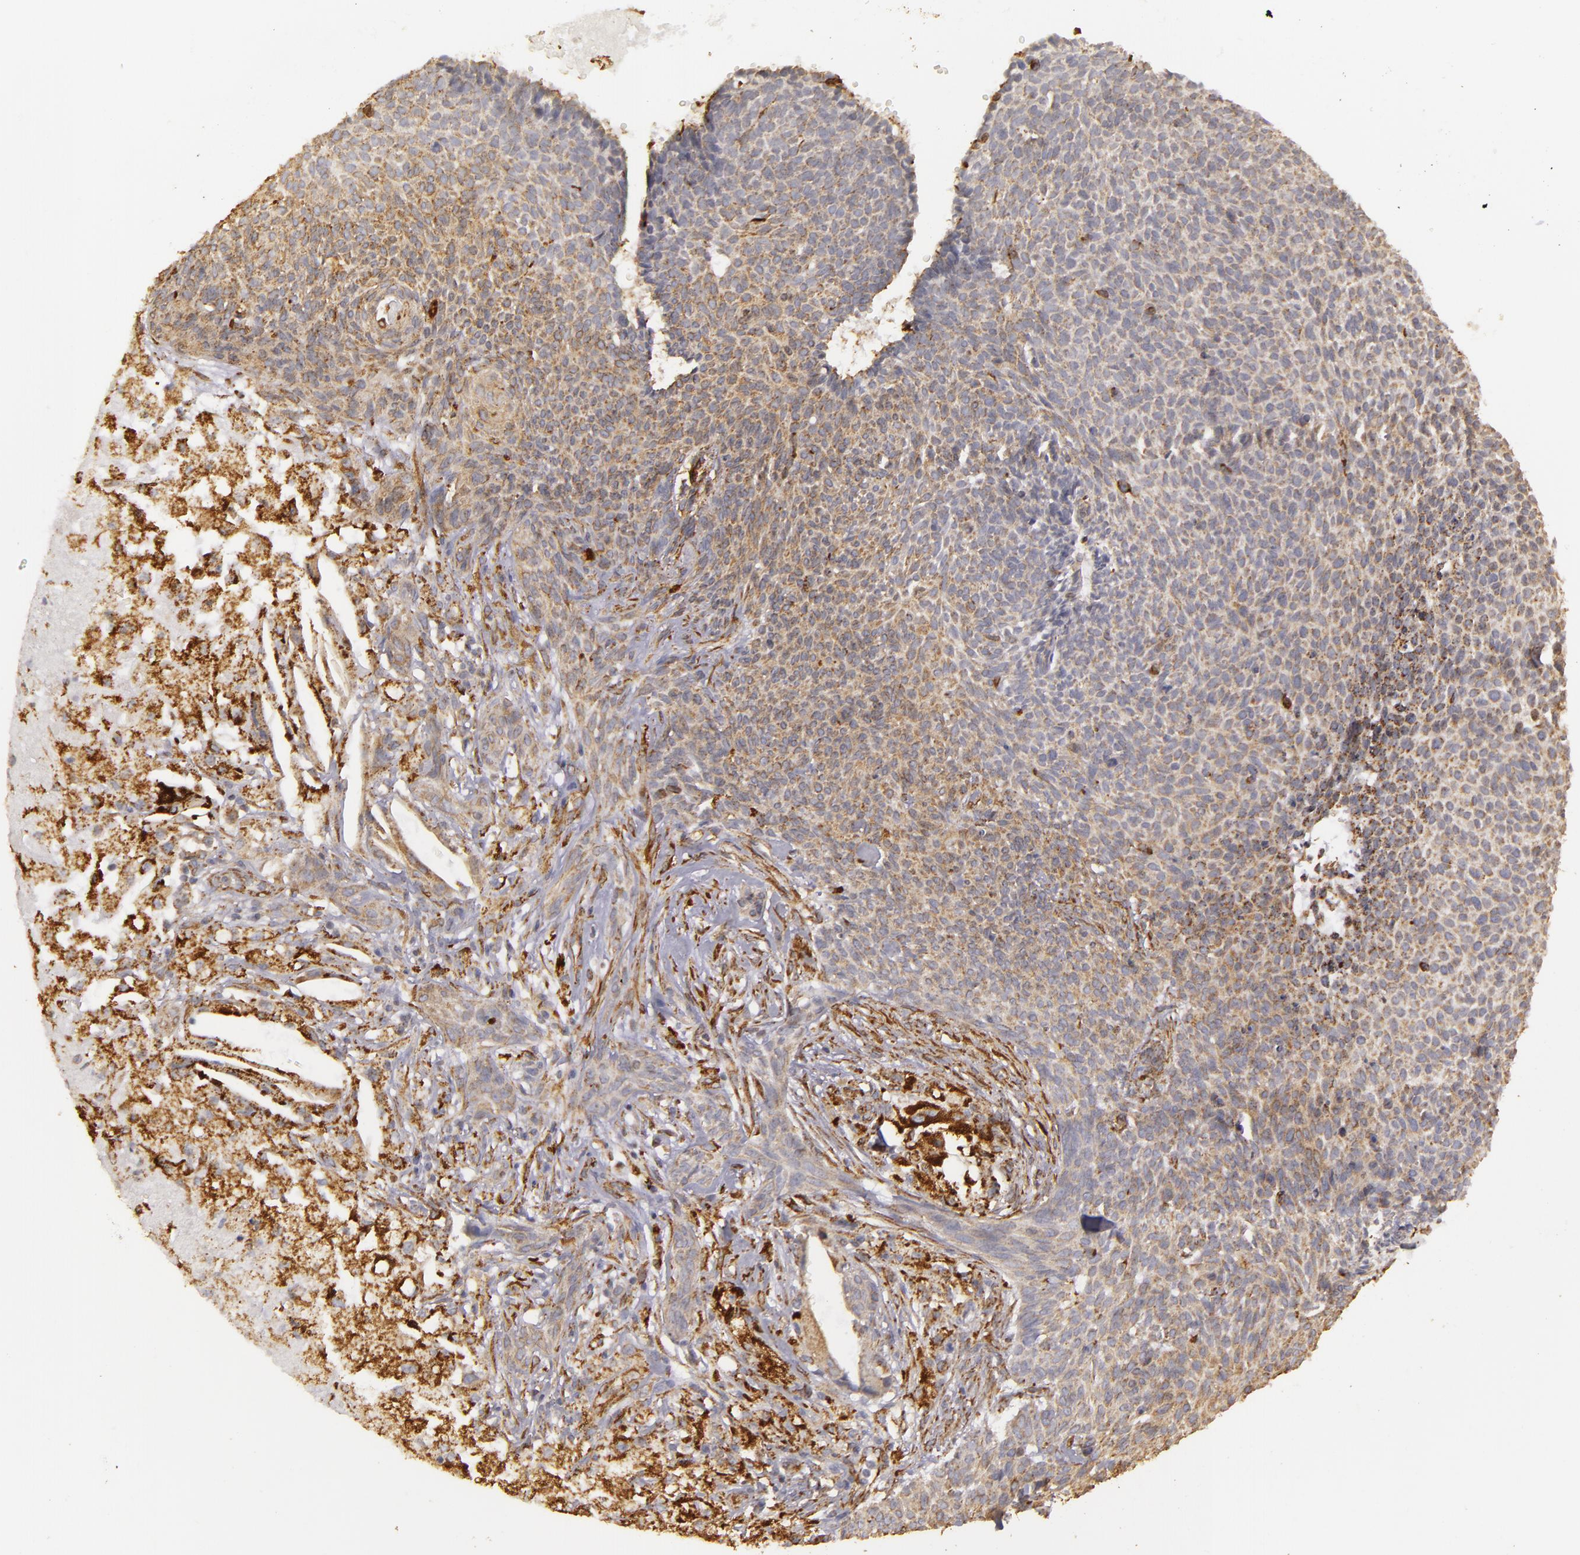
{"staining": {"intensity": "weak", "quantity": "25%-75%", "location": "cytoplasmic/membranous"}, "tissue": "skin cancer", "cell_type": "Tumor cells", "image_type": "cancer", "snomed": [{"axis": "morphology", "description": "Basal cell carcinoma"}, {"axis": "topography", "description": "Skin"}], "caption": "Skin cancer stained with DAB IHC displays low levels of weak cytoplasmic/membranous positivity in approximately 25%-75% of tumor cells. Nuclei are stained in blue.", "gene": "CYB5R3", "patient": {"sex": "male", "age": 84}}